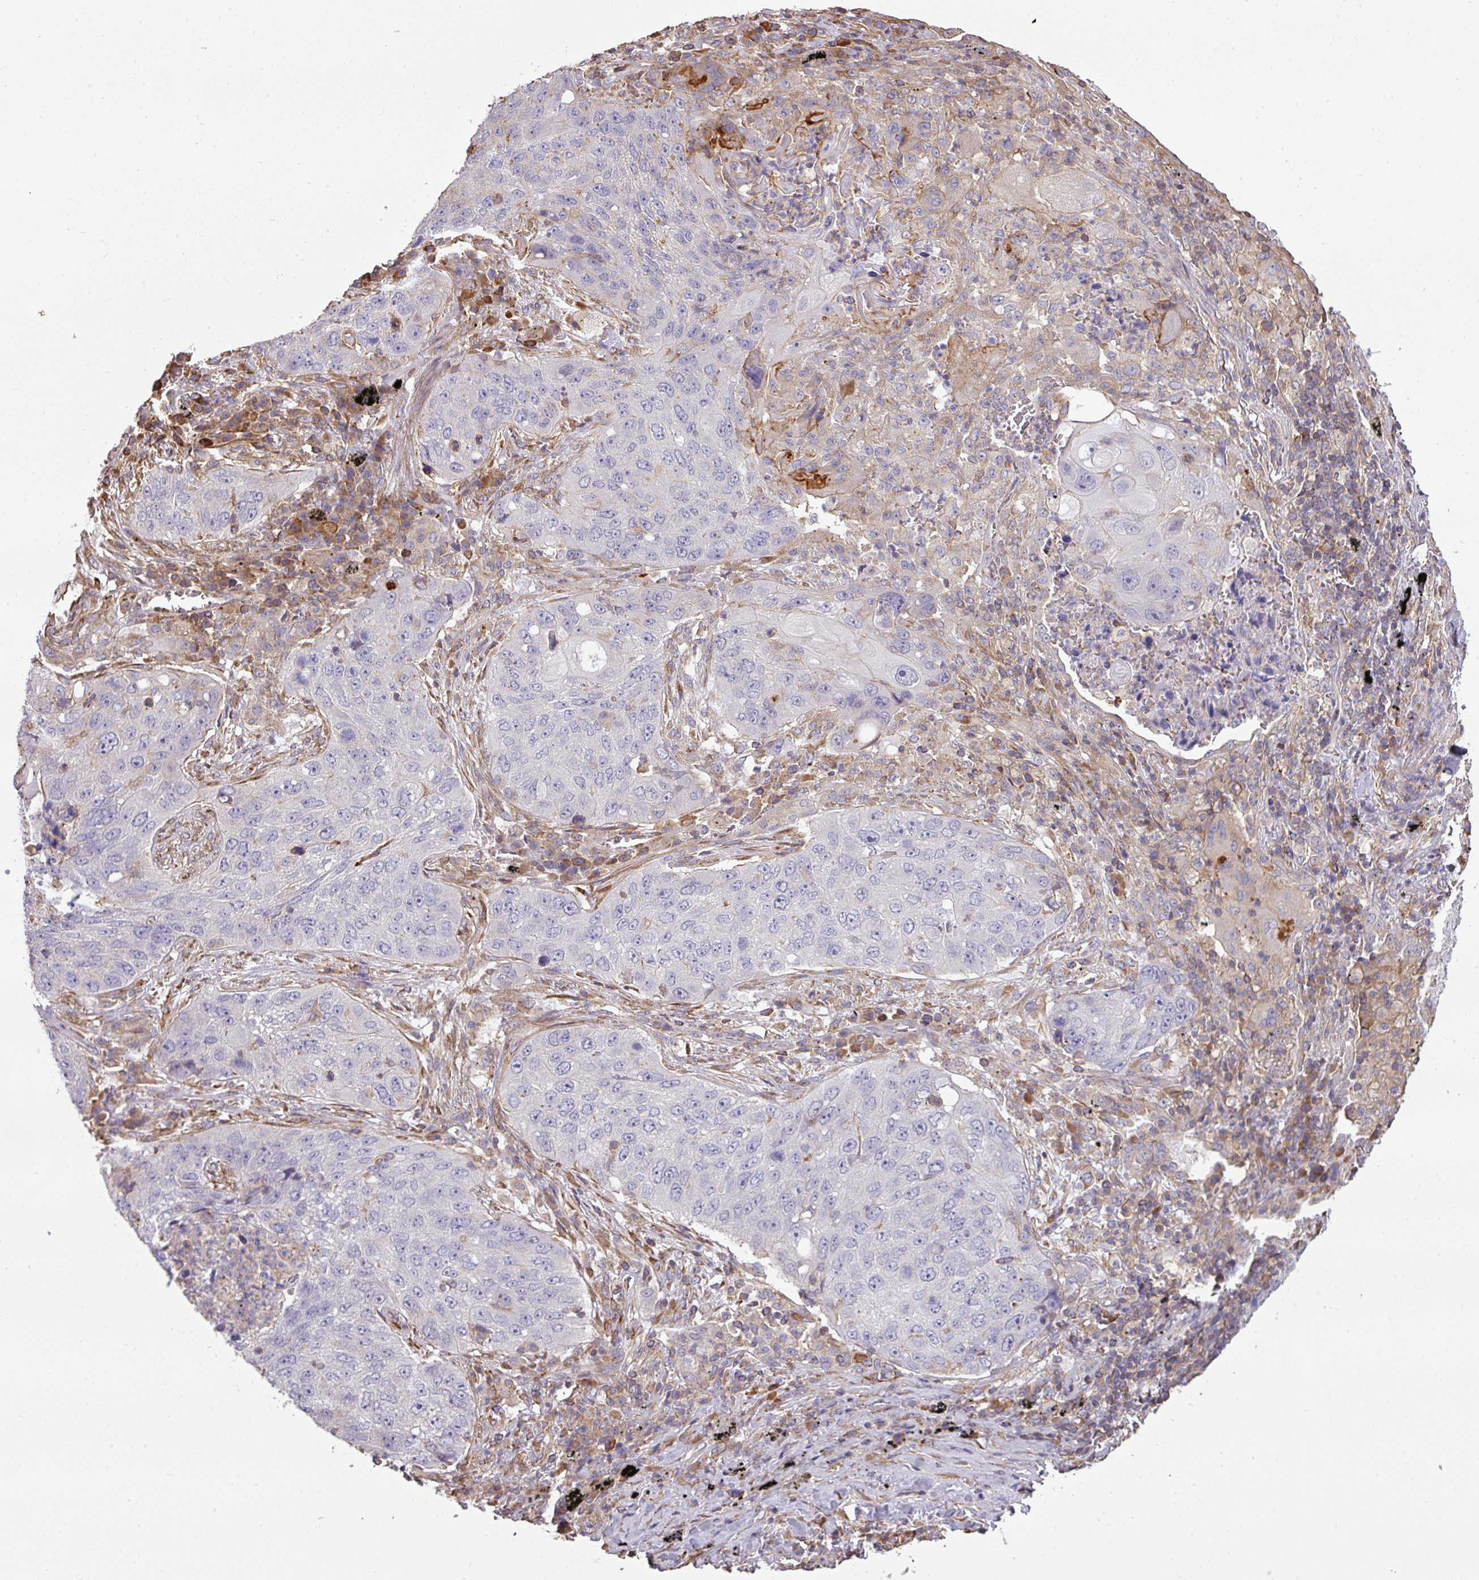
{"staining": {"intensity": "negative", "quantity": "none", "location": "none"}, "tissue": "lung cancer", "cell_type": "Tumor cells", "image_type": "cancer", "snomed": [{"axis": "morphology", "description": "Squamous cell carcinoma, NOS"}, {"axis": "topography", "description": "Lung"}], "caption": "Immunohistochemical staining of human lung cancer exhibits no significant staining in tumor cells.", "gene": "LRRC41", "patient": {"sex": "female", "age": 63}}